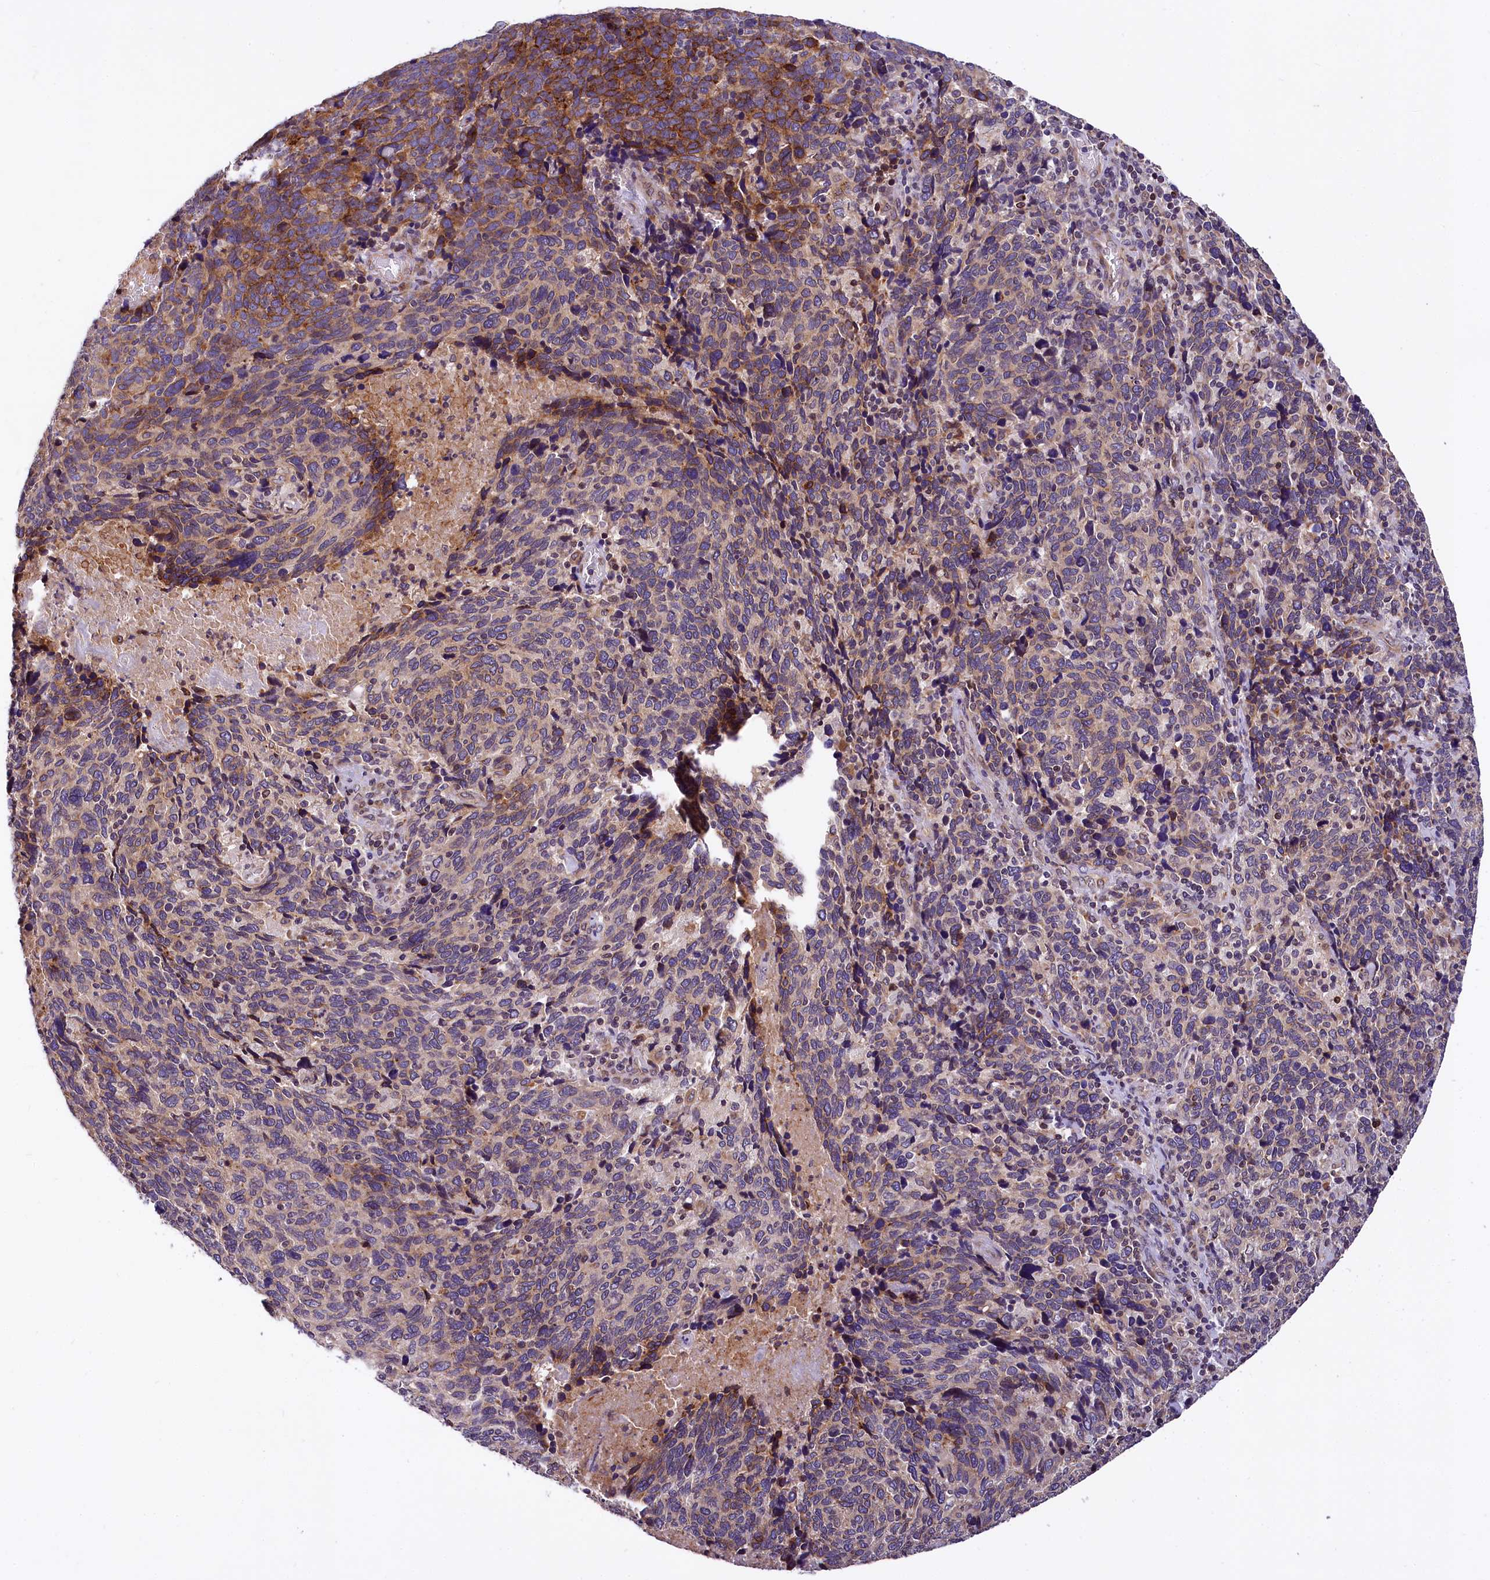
{"staining": {"intensity": "moderate", "quantity": "<25%", "location": "cytoplasmic/membranous"}, "tissue": "cervical cancer", "cell_type": "Tumor cells", "image_type": "cancer", "snomed": [{"axis": "morphology", "description": "Squamous cell carcinoma, NOS"}, {"axis": "topography", "description": "Cervix"}], "caption": "The histopathology image demonstrates staining of cervical squamous cell carcinoma, revealing moderate cytoplasmic/membranous protein staining (brown color) within tumor cells.", "gene": "SUPV3L1", "patient": {"sex": "female", "age": 41}}